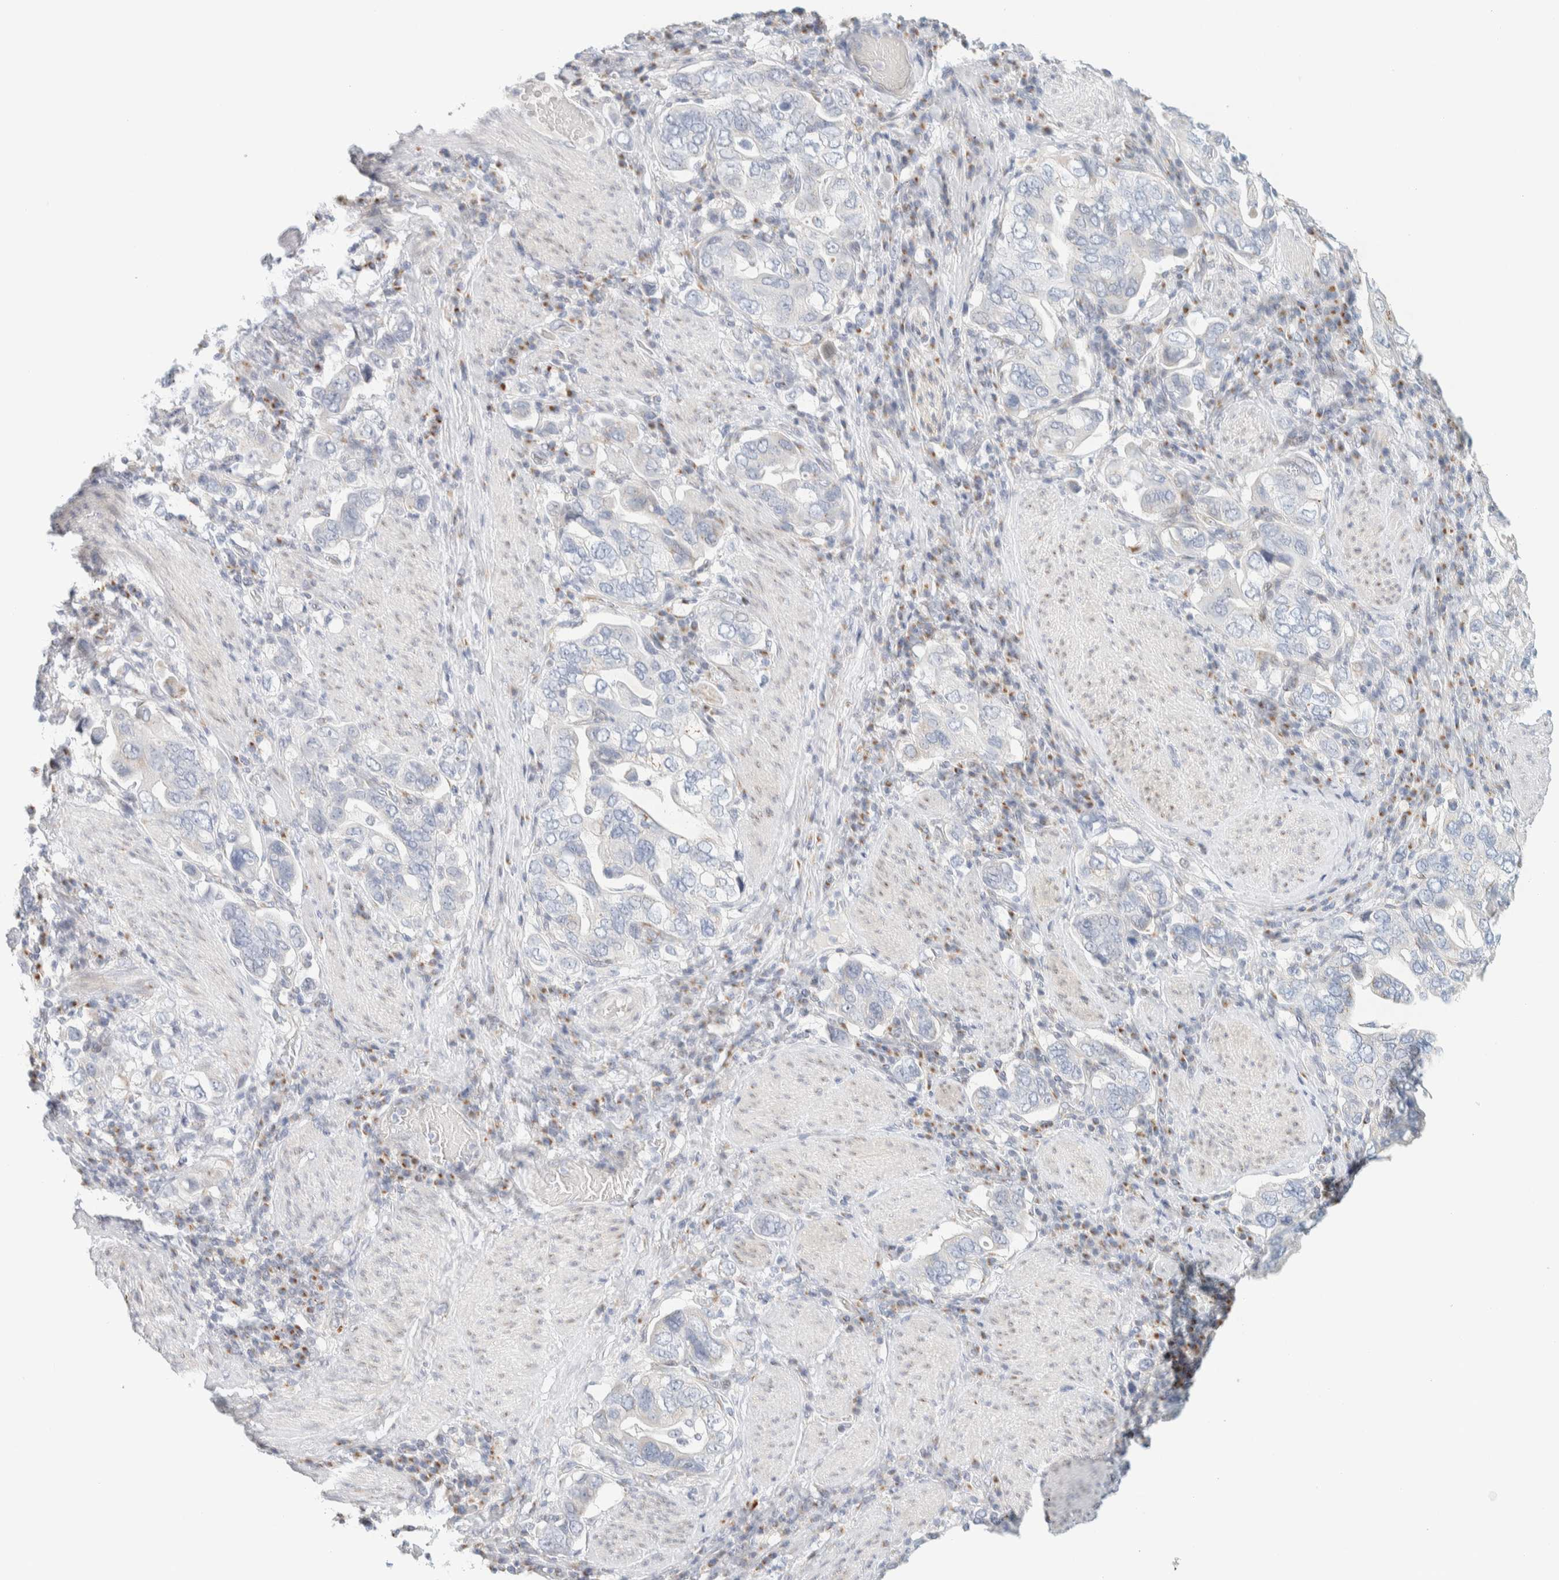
{"staining": {"intensity": "negative", "quantity": "none", "location": "none"}, "tissue": "stomach cancer", "cell_type": "Tumor cells", "image_type": "cancer", "snomed": [{"axis": "morphology", "description": "Adenocarcinoma, NOS"}, {"axis": "topography", "description": "Stomach, upper"}], "caption": "High power microscopy micrograph of an IHC histopathology image of stomach cancer (adenocarcinoma), revealing no significant positivity in tumor cells.", "gene": "SPNS3", "patient": {"sex": "male", "age": 62}}